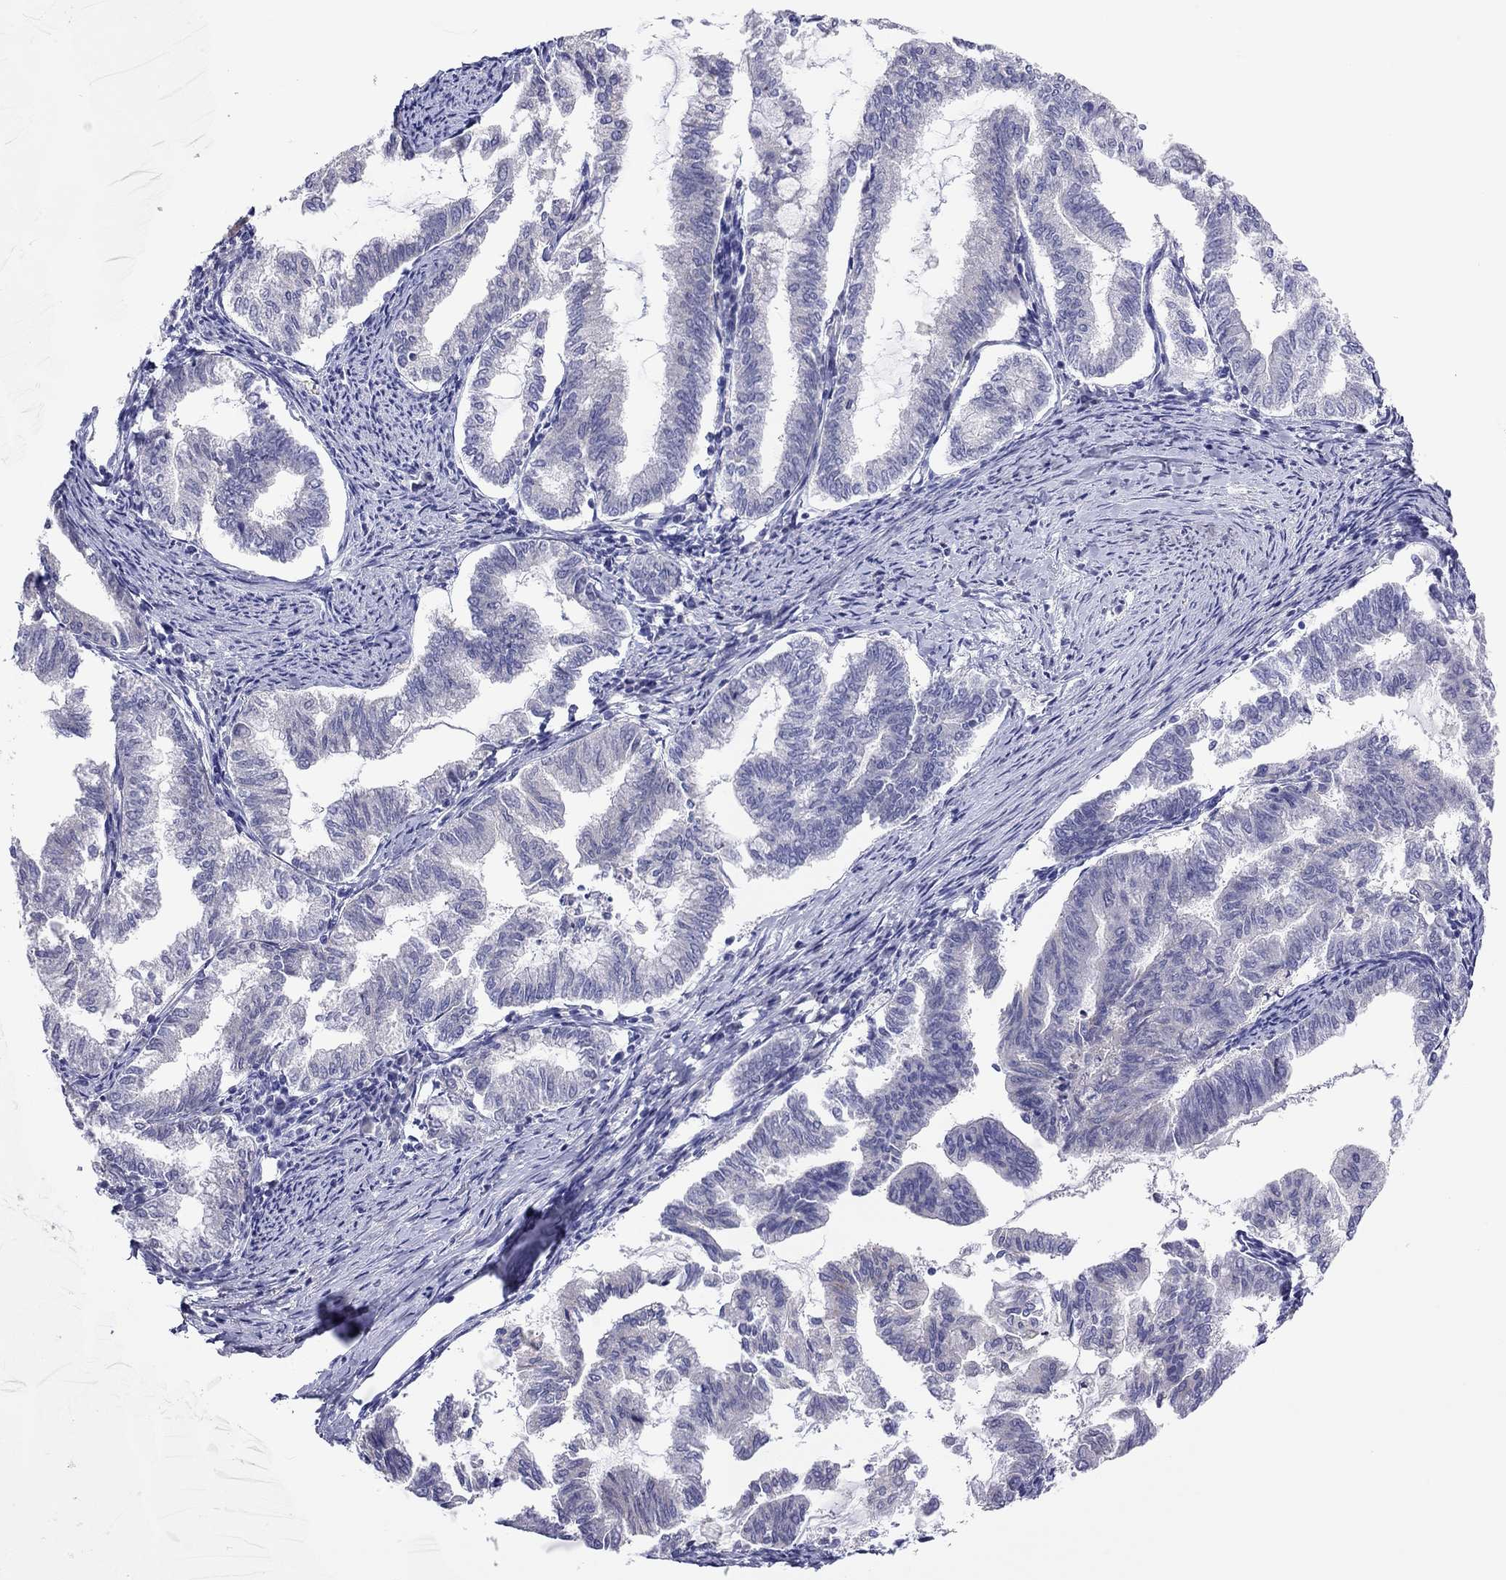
{"staining": {"intensity": "negative", "quantity": "none", "location": "none"}, "tissue": "endometrial cancer", "cell_type": "Tumor cells", "image_type": "cancer", "snomed": [{"axis": "morphology", "description": "Adenocarcinoma, NOS"}, {"axis": "topography", "description": "Endometrium"}], "caption": "This is an immunohistochemistry (IHC) photomicrograph of human endometrial adenocarcinoma. There is no expression in tumor cells.", "gene": "MGAT4C", "patient": {"sex": "female", "age": 79}}